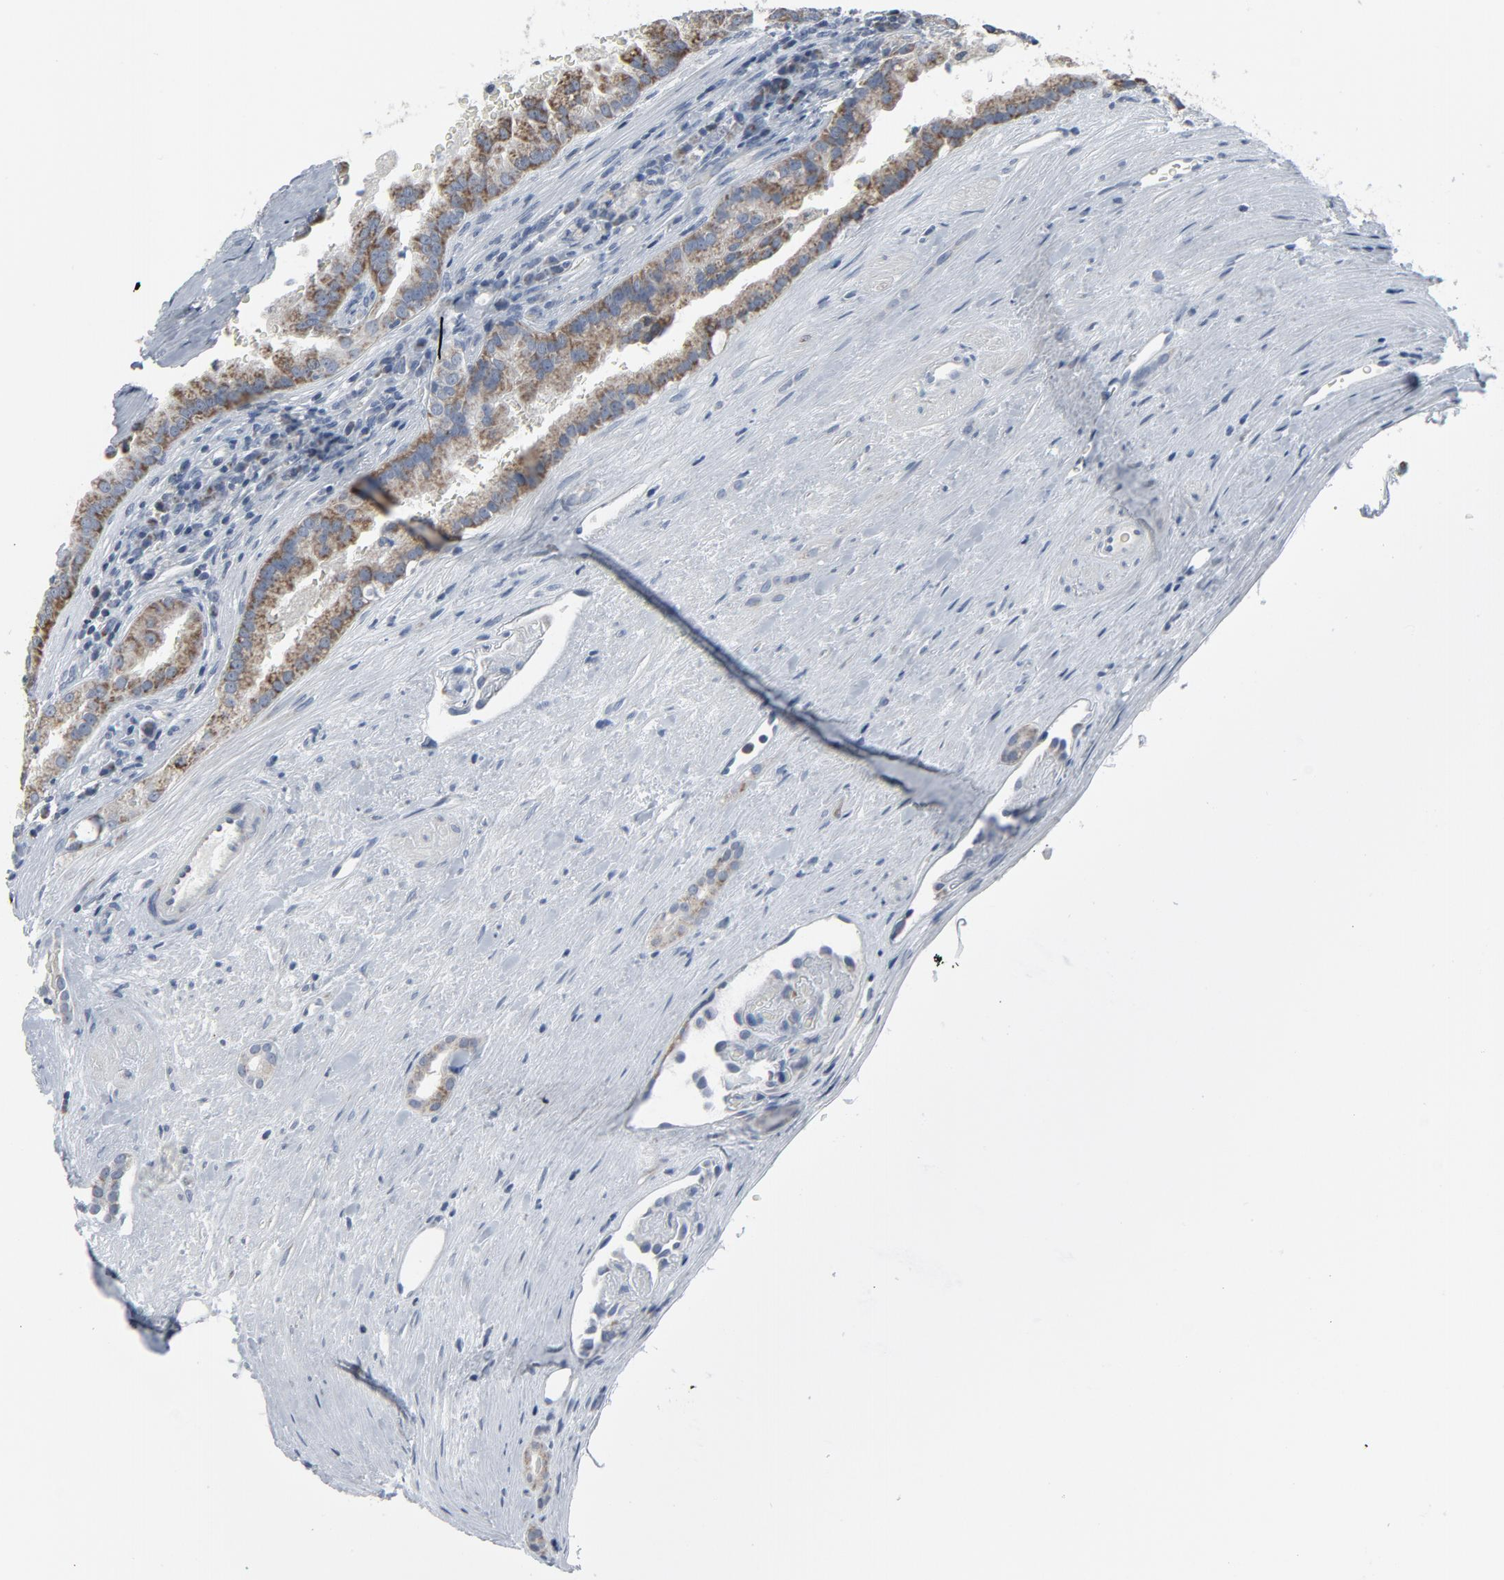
{"staining": {"intensity": "weak", "quantity": "25%-75%", "location": "cytoplasmic/membranous"}, "tissue": "renal cancer", "cell_type": "Tumor cells", "image_type": "cancer", "snomed": [{"axis": "morphology", "description": "Adenocarcinoma, NOS"}, {"axis": "topography", "description": "Kidney"}], "caption": "This micrograph shows renal cancer (adenocarcinoma) stained with immunohistochemistry to label a protein in brown. The cytoplasmic/membranous of tumor cells show weak positivity for the protein. Nuclei are counter-stained blue.", "gene": "GPX2", "patient": {"sex": "male", "age": 61}}